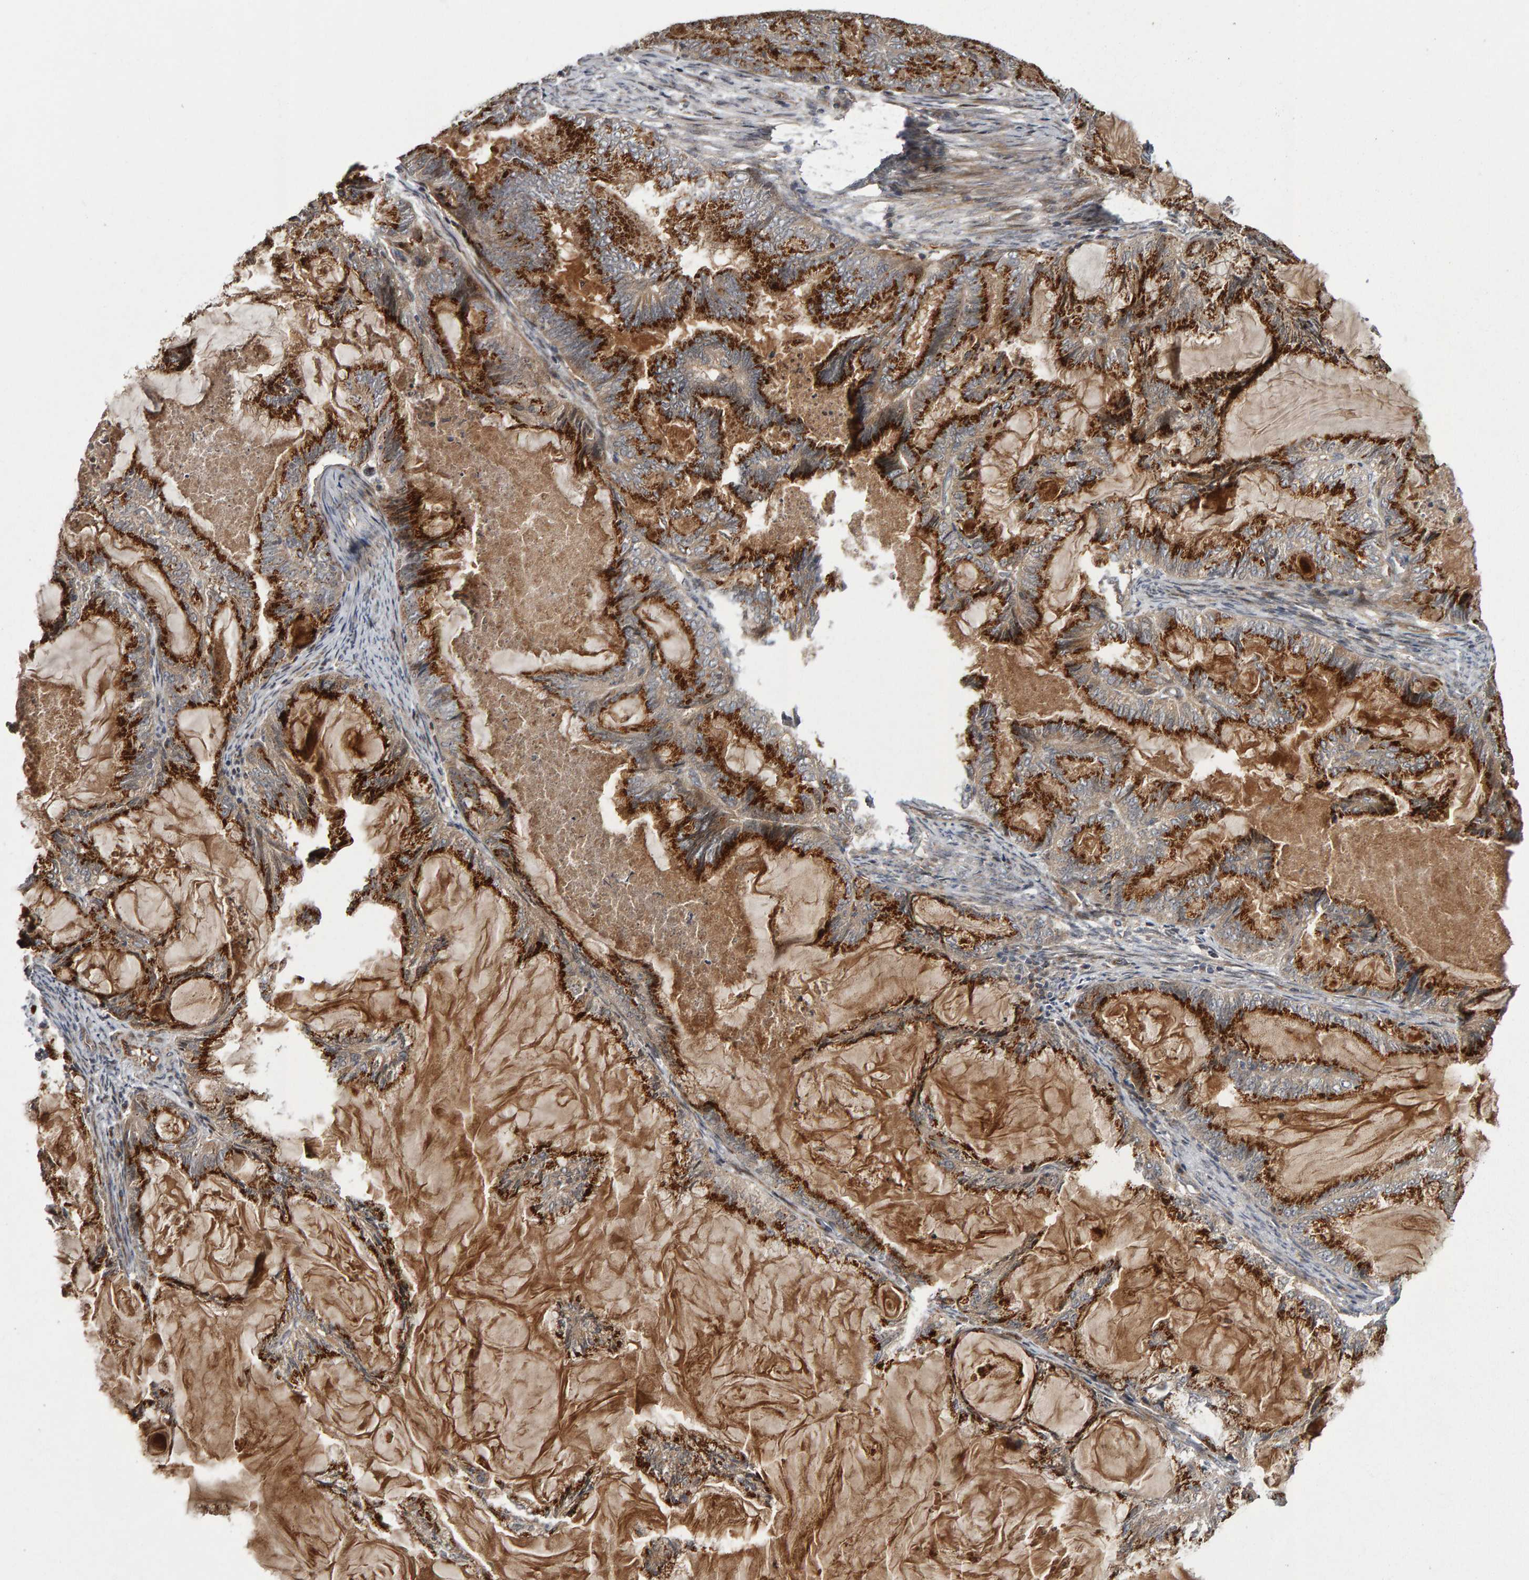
{"staining": {"intensity": "strong", "quantity": ">75%", "location": "cytoplasmic/membranous"}, "tissue": "endometrial cancer", "cell_type": "Tumor cells", "image_type": "cancer", "snomed": [{"axis": "morphology", "description": "Adenocarcinoma, NOS"}, {"axis": "topography", "description": "Endometrium"}], "caption": "DAB (3,3'-diaminobenzidine) immunohistochemical staining of endometrial cancer displays strong cytoplasmic/membranous protein staining in about >75% of tumor cells.", "gene": "CANT1", "patient": {"sex": "female", "age": 86}}